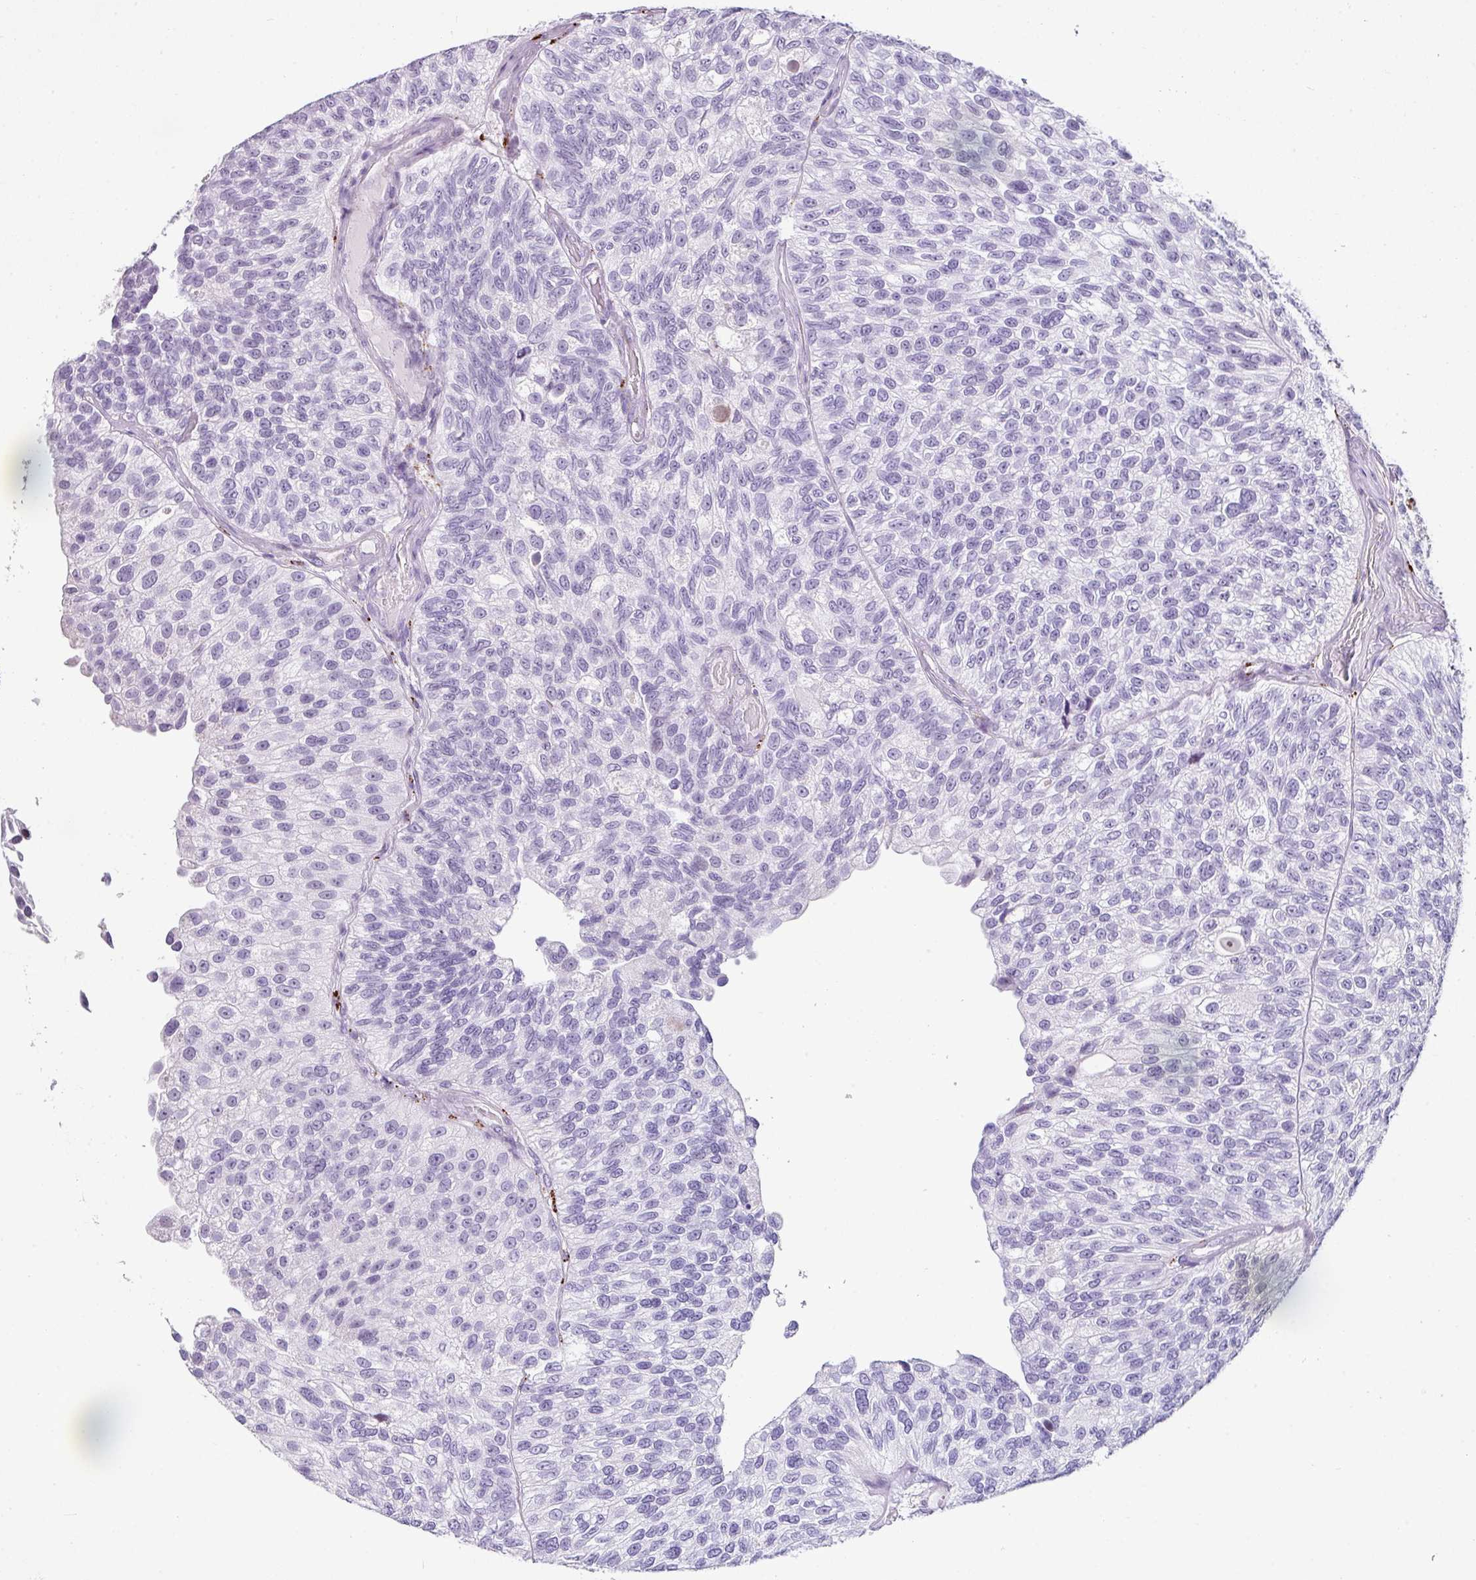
{"staining": {"intensity": "negative", "quantity": "none", "location": "none"}, "tissue": "urothelial cancer", "cell_type": "Tumor cells", "image_type": "cancer", "snomed": [{"axis": "morphology", "description": "Urothelial carcinoma, NOS"}, {"axis": "topography", "description": "Urinary bladder"}], "caption": "A photomicrograph of human transitional cell carcinoma is negative for staining in tumor cells.", "gene": "TRA2A", "patient": {"sex": "male", "age": 87}}